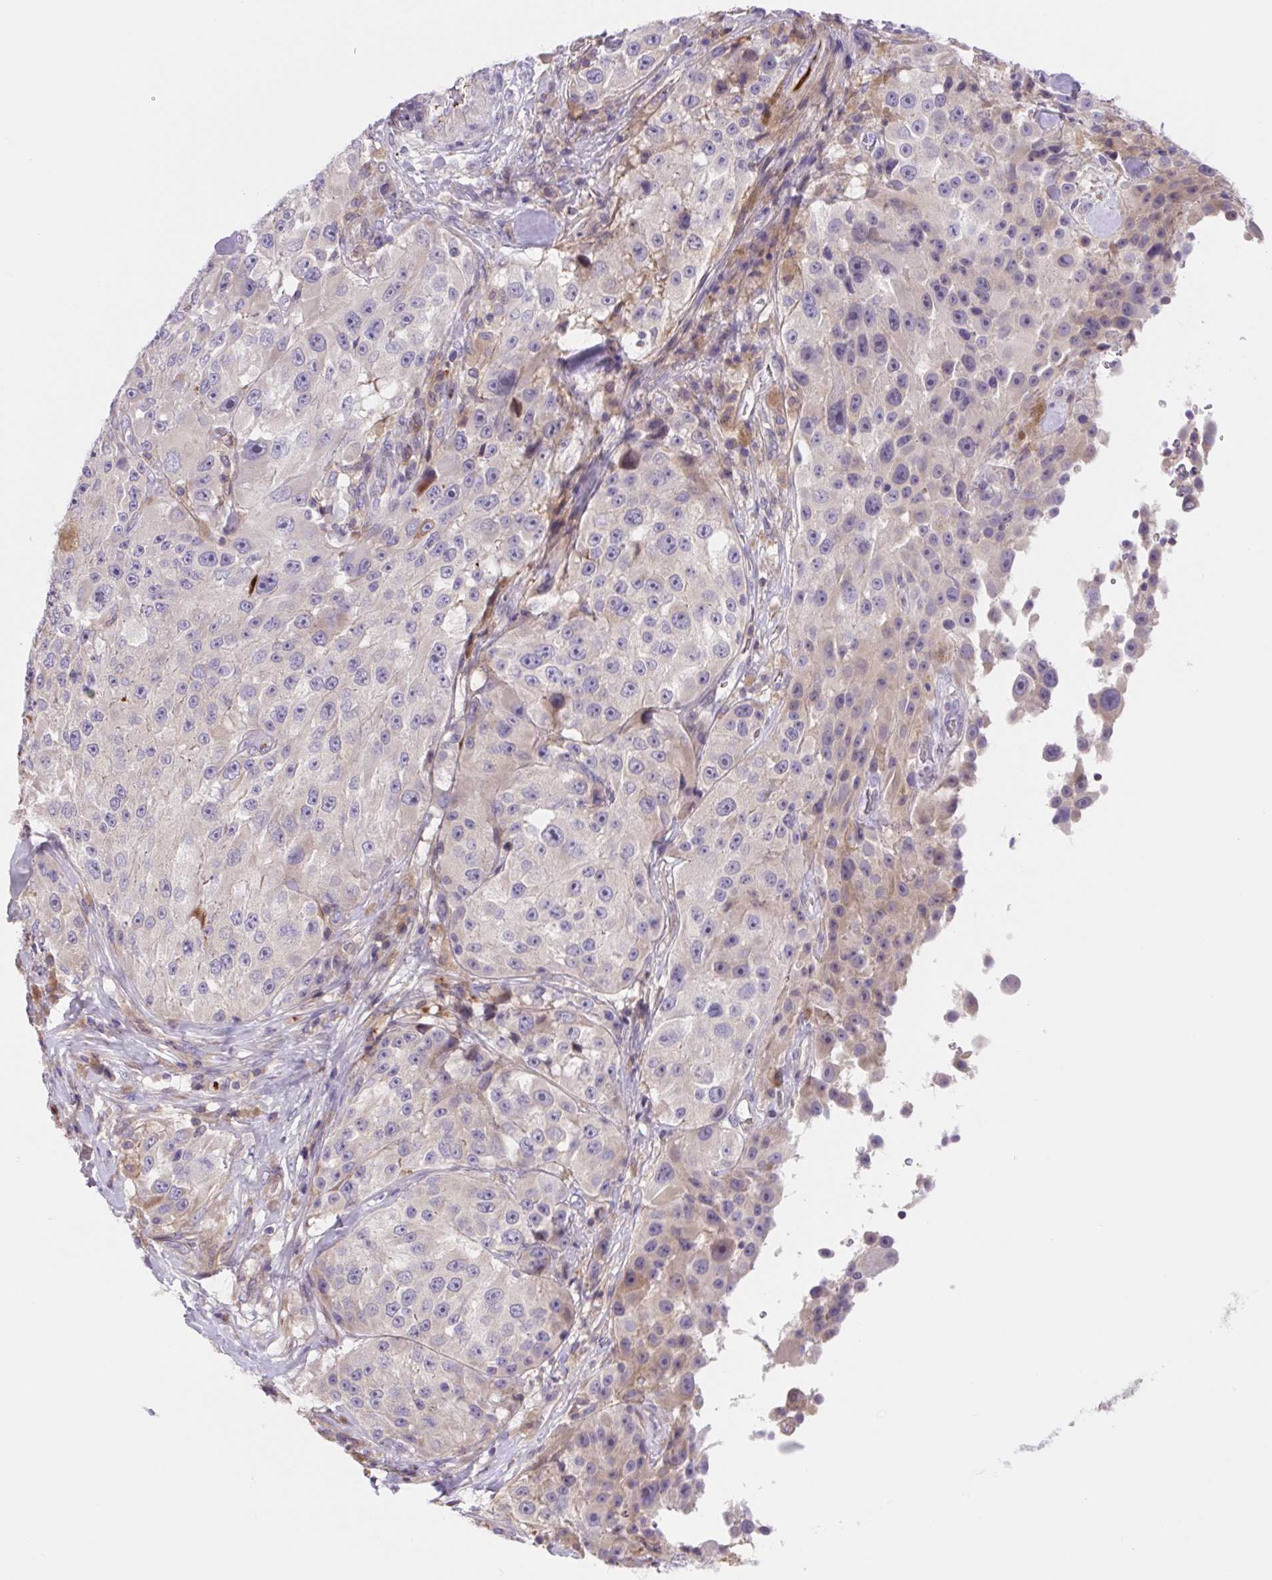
{"staining": {"intensity": "negative", "quantity": "none", "location": "none"}, "tissue": "melanoma", "cell_type": "Tumor cells", "image_type": "cancer", "snomed": [{"axis": "morphology", "description": "Malignant melanoma, Metastatic site"}, {"axis": "topography", "description": "Lymph node"}], "caption": "An immunohistochemistry (IHC) image of melanoma is shown. There is no staining in tumor cells of melanoma.", "gene": "TPRG1", "patient": {"sex": "male", "age": 62}}